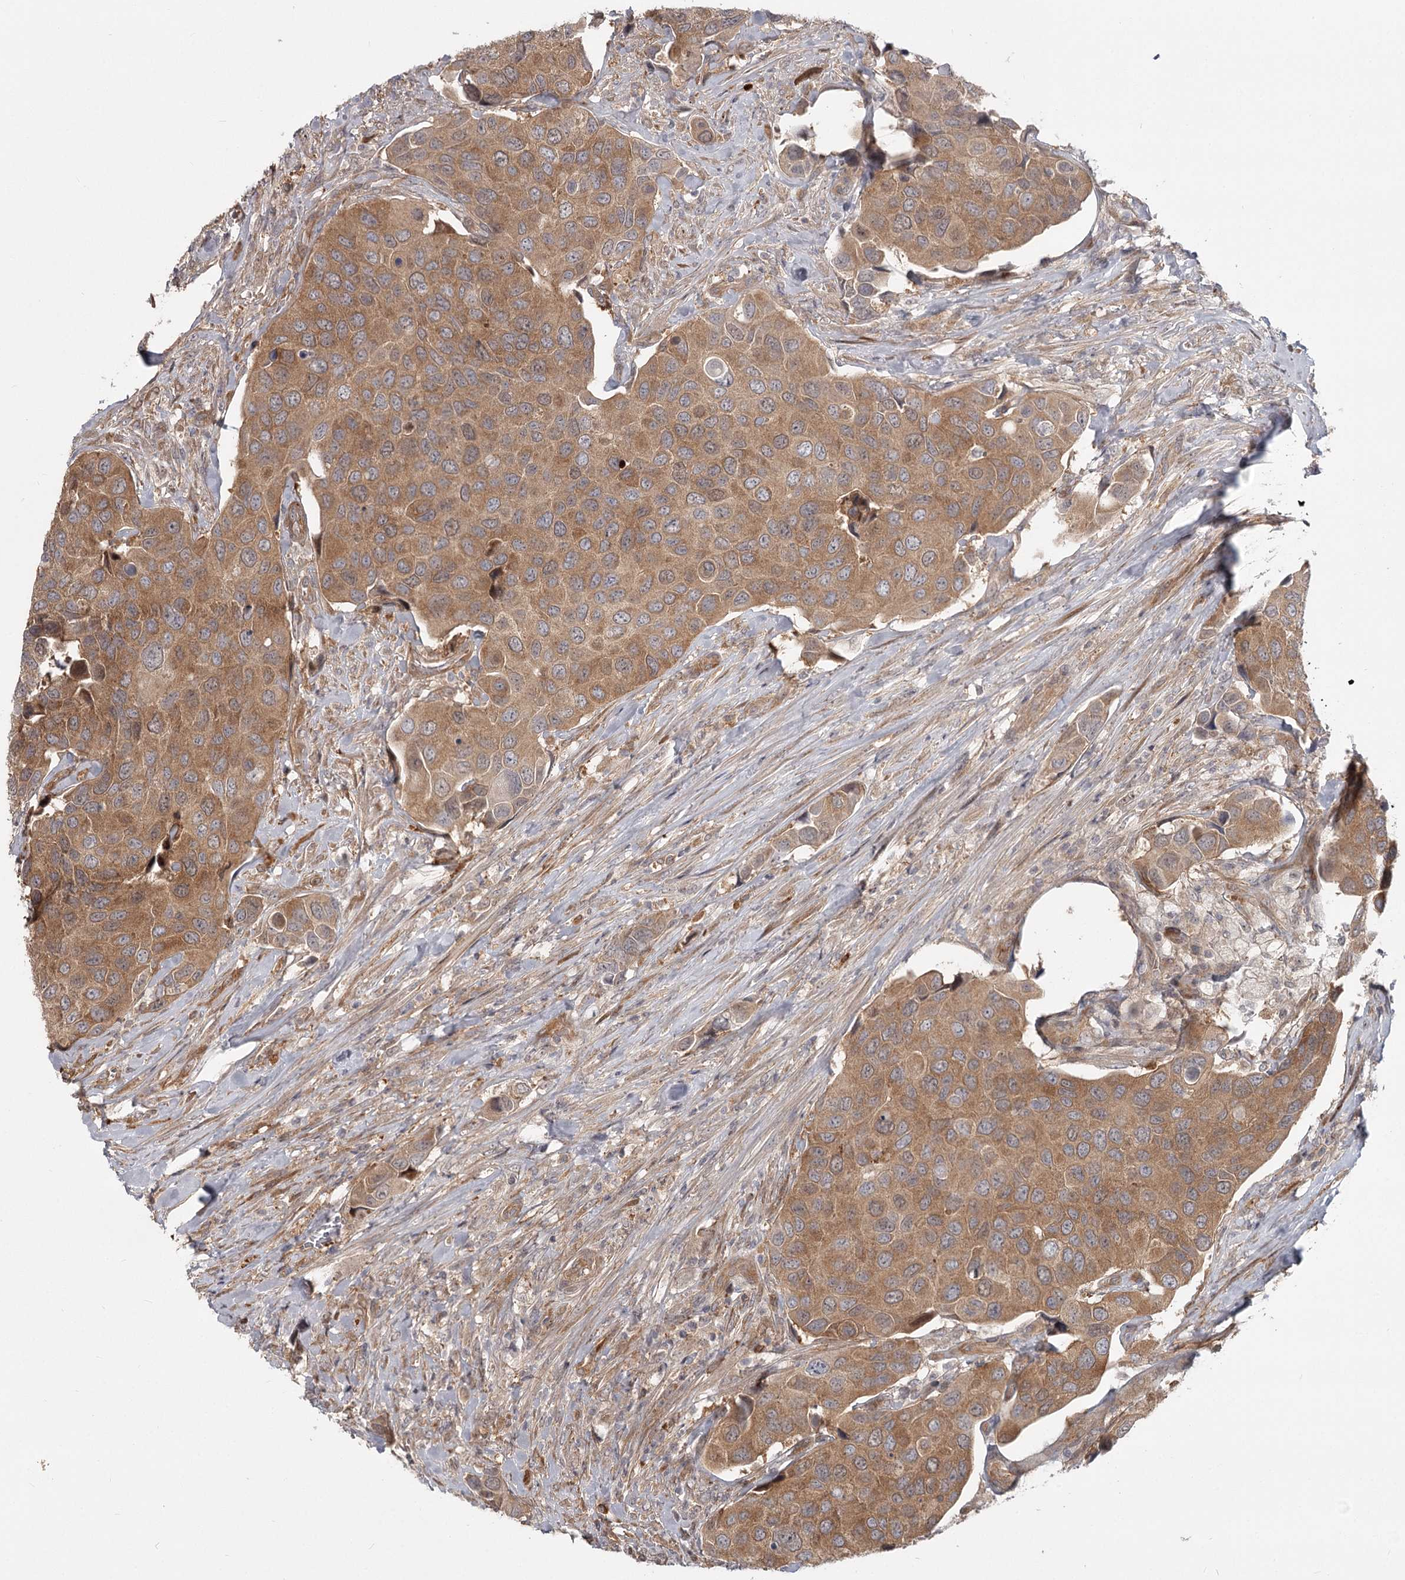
{"staining": {"intensity": "moderate", "quantity": ">75%", "location": "cytoplasmic/membranous"}, "tissue": "urothelial cancer", "cell_type": "Tumor cells", "image_type": "cancer", "snomed": [{"axis": "morphology", "description": "Urothelial carcinoma, High grade"}, {"axis": "topography", "description": "Urinary bladder"}], "caption": "Immunohistochemical staining of human urothelial cancer shows medium levels of moderate cytoplasmic/membranous expression in approximately >75% of tumor cells. (DAB = brown stain, brightfield microscopy at high magnification).", "gene": "CCNG2", "patient": {"sex": "male", "age": 74}}